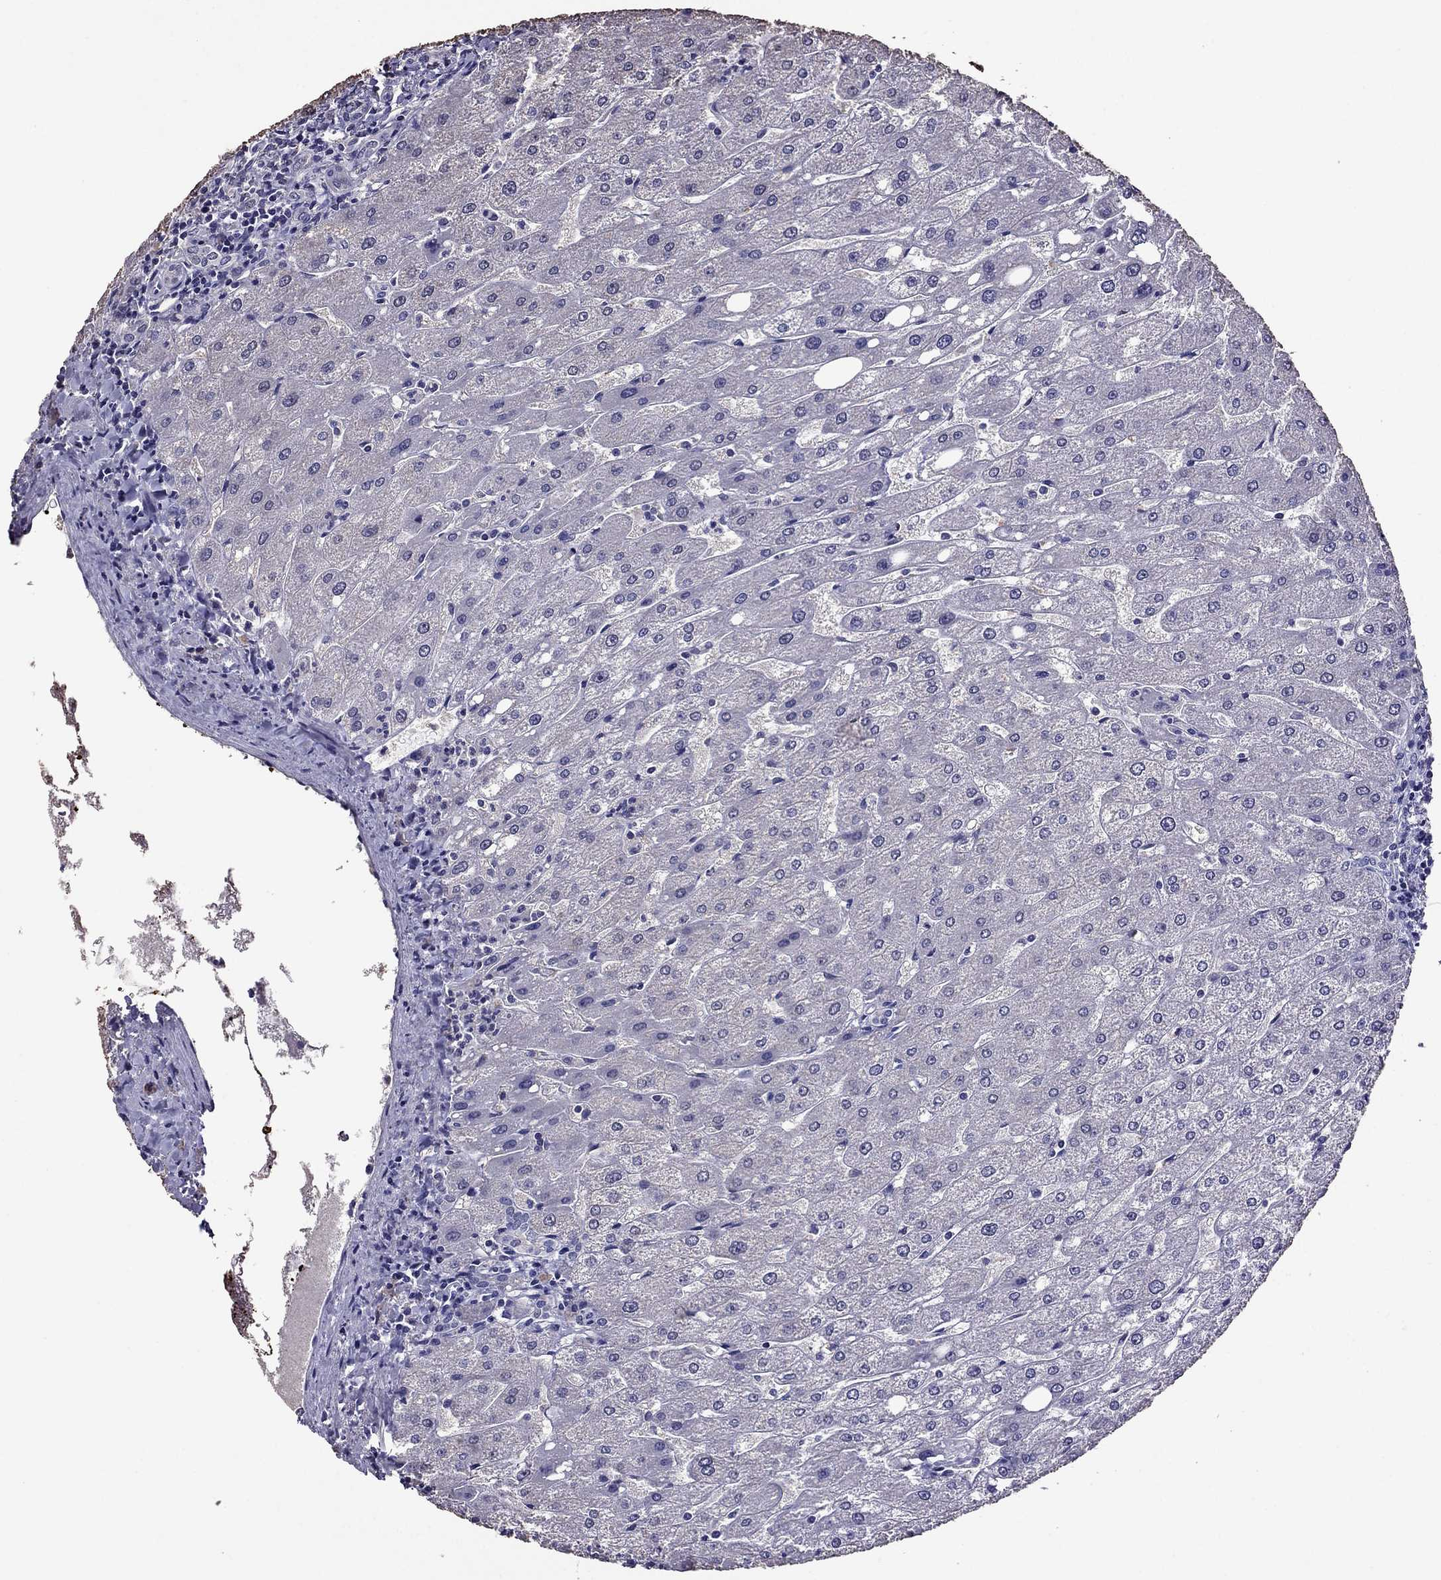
{"staining": {"intensity": "negative", "quantity": "none", "location": "none"}, "tissue": "liver", "cell_type": "Cholangiocytes", "image_type": "normal", "snomed": [{"axis": "morphology", "description": "Normal tissue, NOS"}, {"axis": "topography", "description": "Liver"}], "caption": "The IHC micrograph has no significant positivity in cholangiocytes of liver.", "gene": "NKX3", "patient": {"sex": "male", "age": 67}}